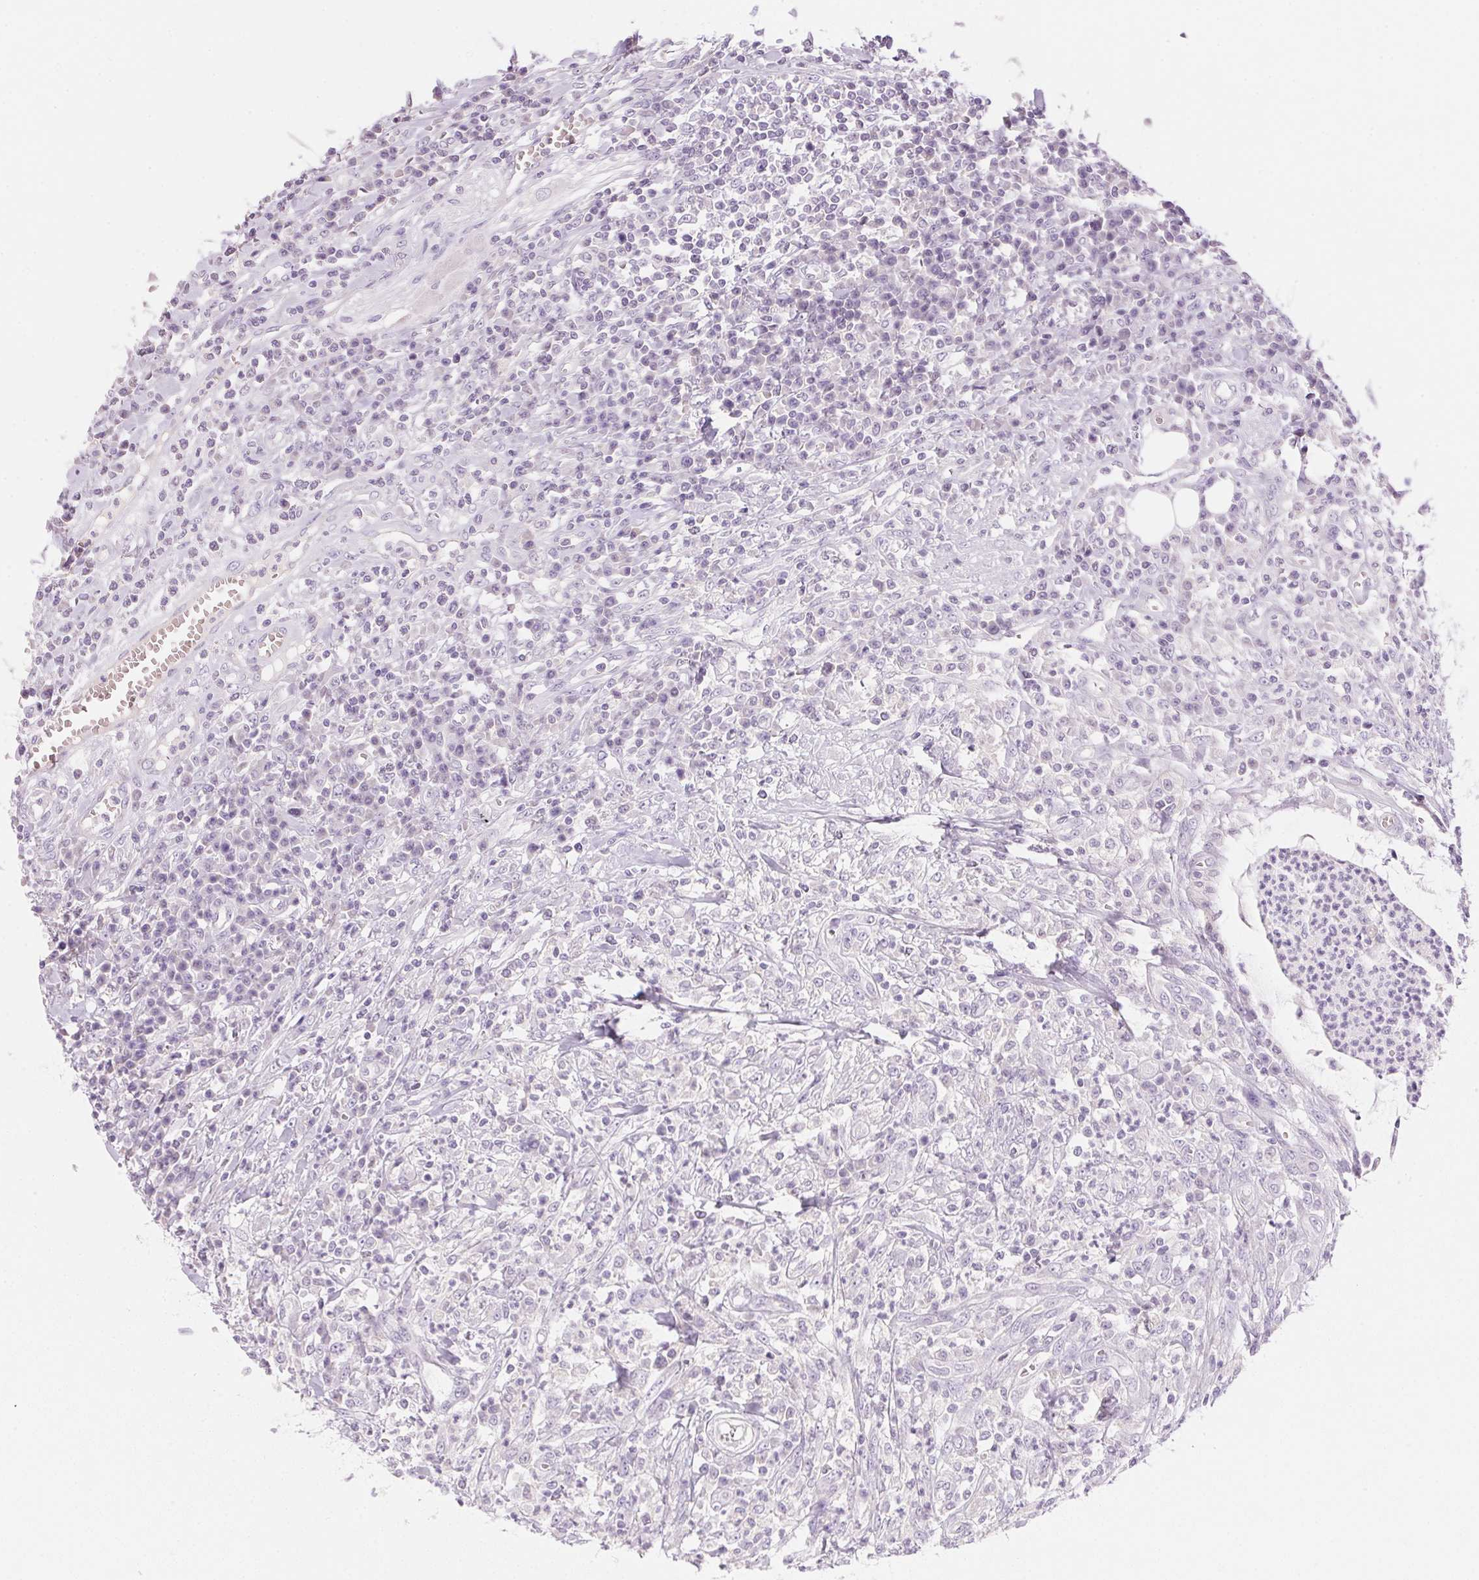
{"staining": {"intensity": "negative", "quantity": "none", "location": "none"}, "tissue": "colorectal cancer", "cell_type": "Tumor cells", "image_type": "cancer", "snomed": [{"axis": "morphology", "description": "Adenocarcinoma, NOS"}, {"axis": "topography", "description": "Colon"}], "caption": "Tumor cells are negative for brown protein staining in adenocarcinoma (colorectal).", "gene": "HSD17B2", "patient": {"sex": "male", "age": 65}}